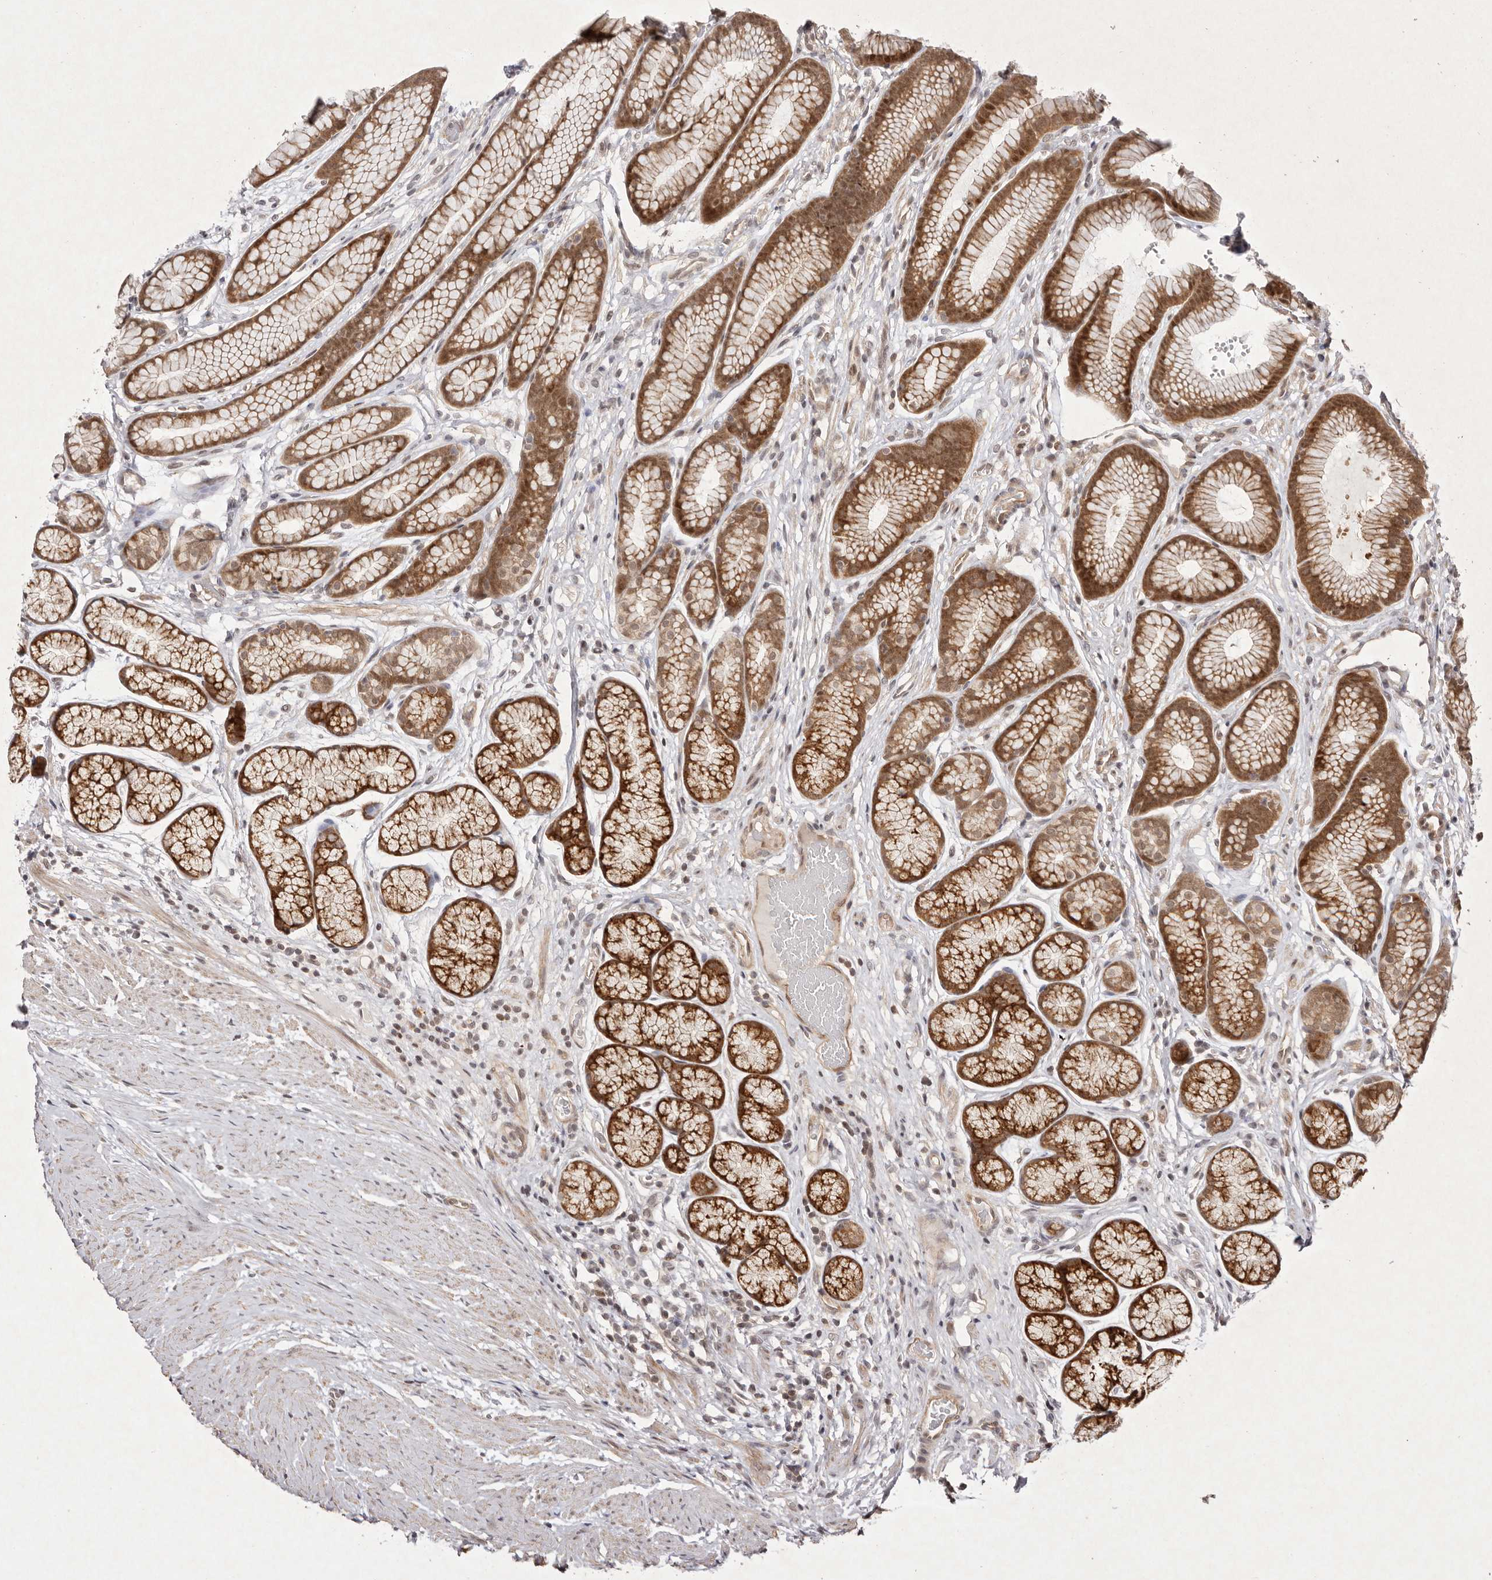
{"staining": {"intensity": "strong", "quantity": ">75%", "location": "cytoplasmic/membranous,nuclear"}, "tissue": "stomach", "cell_type": "Glandular cells", "image_type": "normal", "snomed": [{"axis": "morphology", "description": "Normal tissue, NOS"}, {"axis": "topography", "description": "Stomach"}], "caption": "Immunohistochemistry (IHC) histopathology image of unremarkable stomach: stomach stained using immunohistochemistry (IHC) displays high levels of strong protein expression localized specifically in the cytoplasmic/membranous,nuclear of glandular cells, appearing as a cytoplasmic/membranous,nuclear brown color.", "gene": "BUD31", "patient": {"sex": "male", "age": 42}}